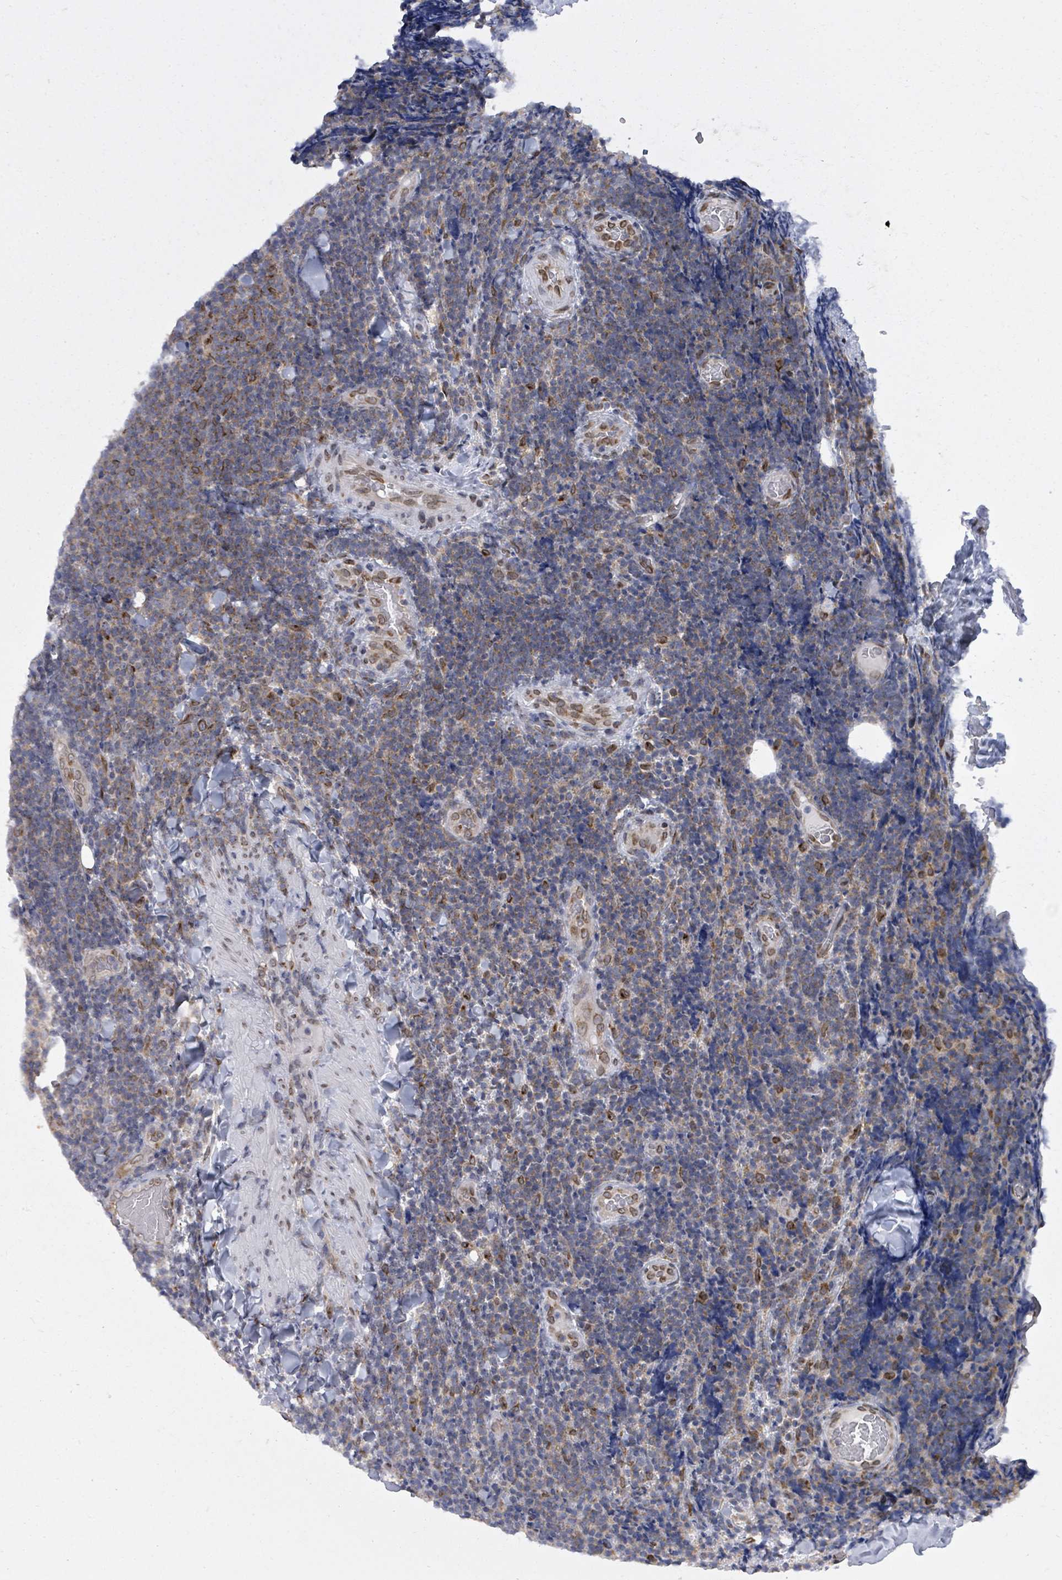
{"staining": {"intensity": "negative", "quantity": "none", "location": "none"}, "tissue": "lymphoma", "cell_type": "Tumor cells", "image_type": "cancer", "snomed": [{"axis": "morphology", "description": "Malignant lymphoma, non-Hodgkin's type, Low grade"}, {"axis": "topography", "description": "Lymph node"}], "caption": "Lymphoma was stained to show a protein in brown. There is no significant positivity in tumor cells. Nuclei are stained in blue.", "gene": "ARFGAP1", "patient": {"sex": "male", "age": 66}}